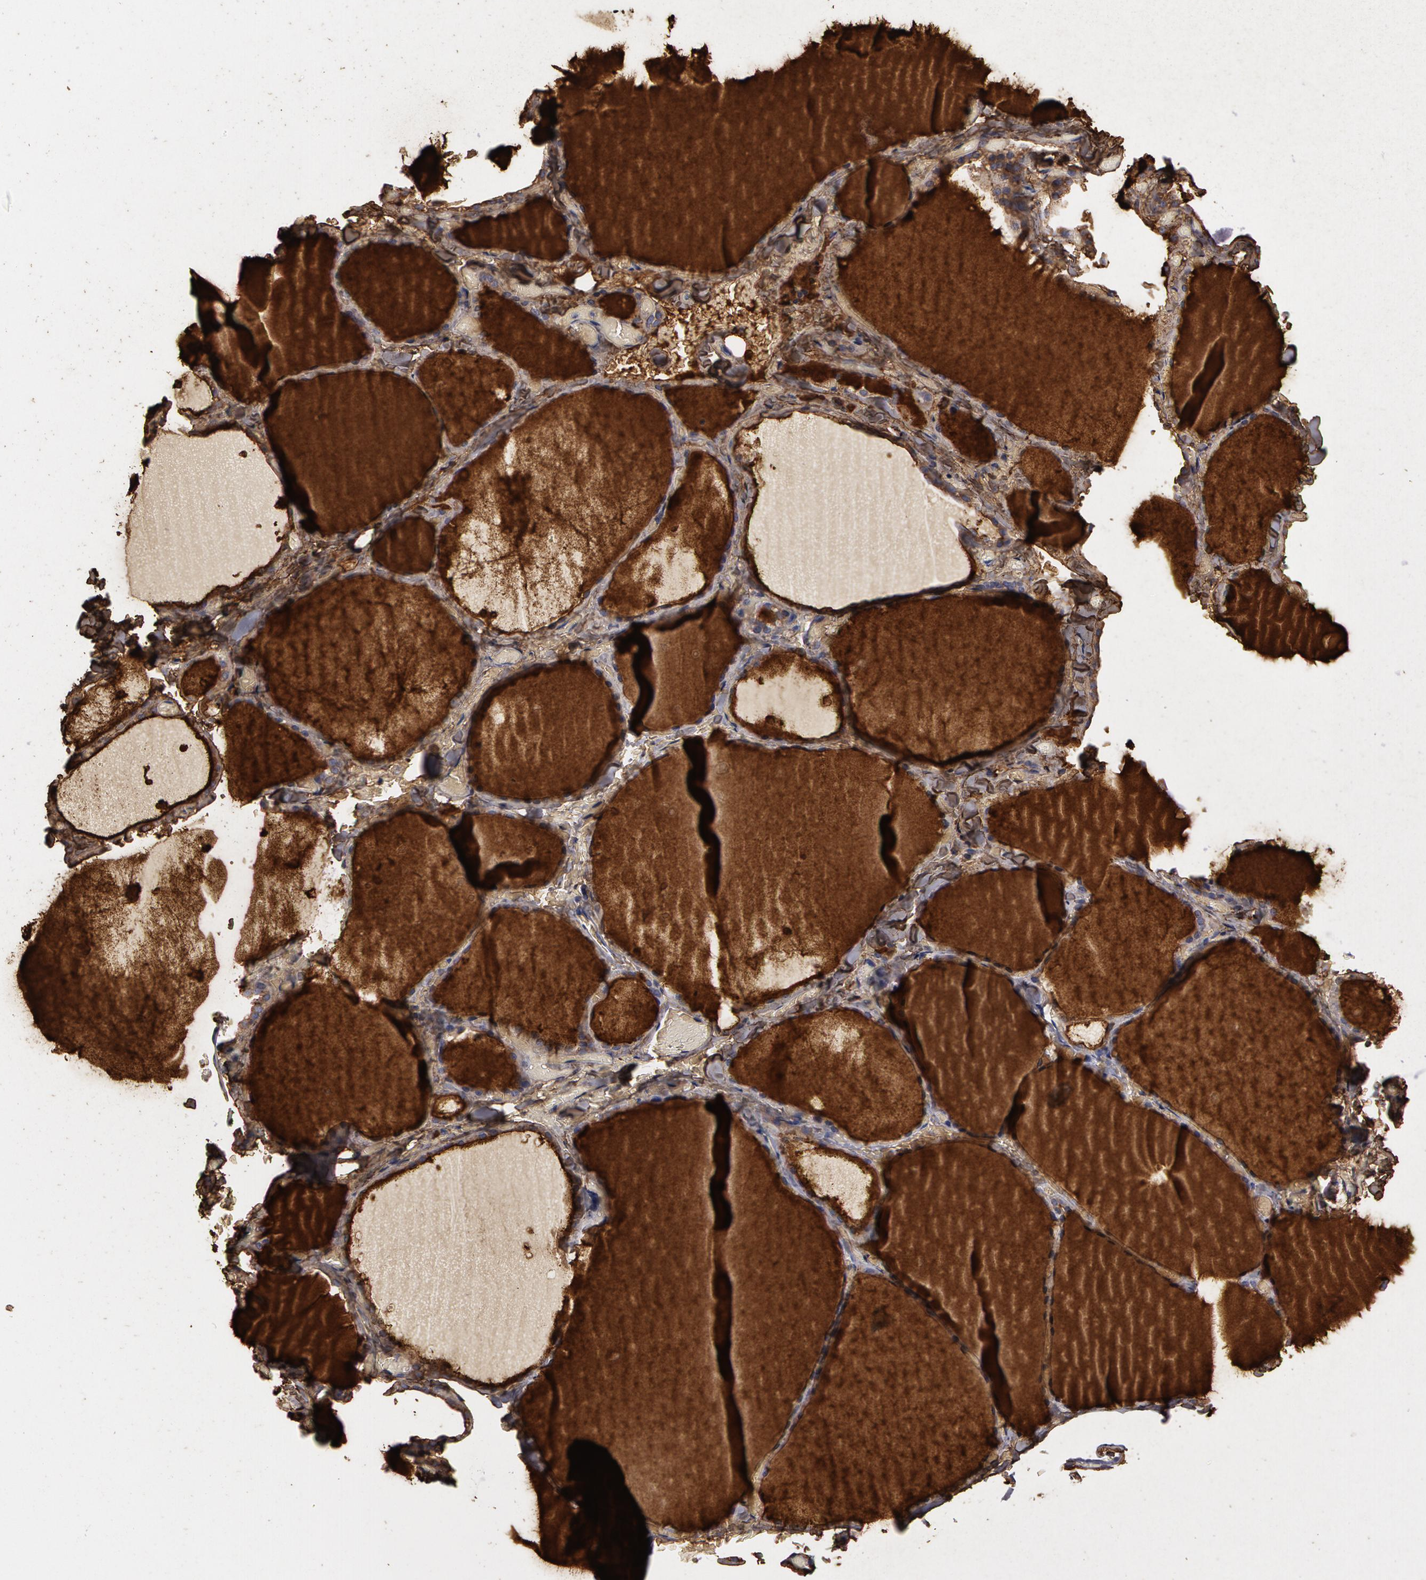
{"staining": {"intensity": "negative", "quantity": "none", "location": "none"}, "tissue": "thyroid gland", "cell_type": "Glandular cells", "image_type": "normal", "snomed": [{"axis": "morphology", "description": "Normal tissue, NOS"}, {"axis": "topography", "description": "Thyroid gland"}], "caption": "This is a micrograph of IHC staining of normal thyroid gland, which shows no staining in glandular cells.", "gene": "NEK9", "patient": {"sex": "male", "age": 34}}